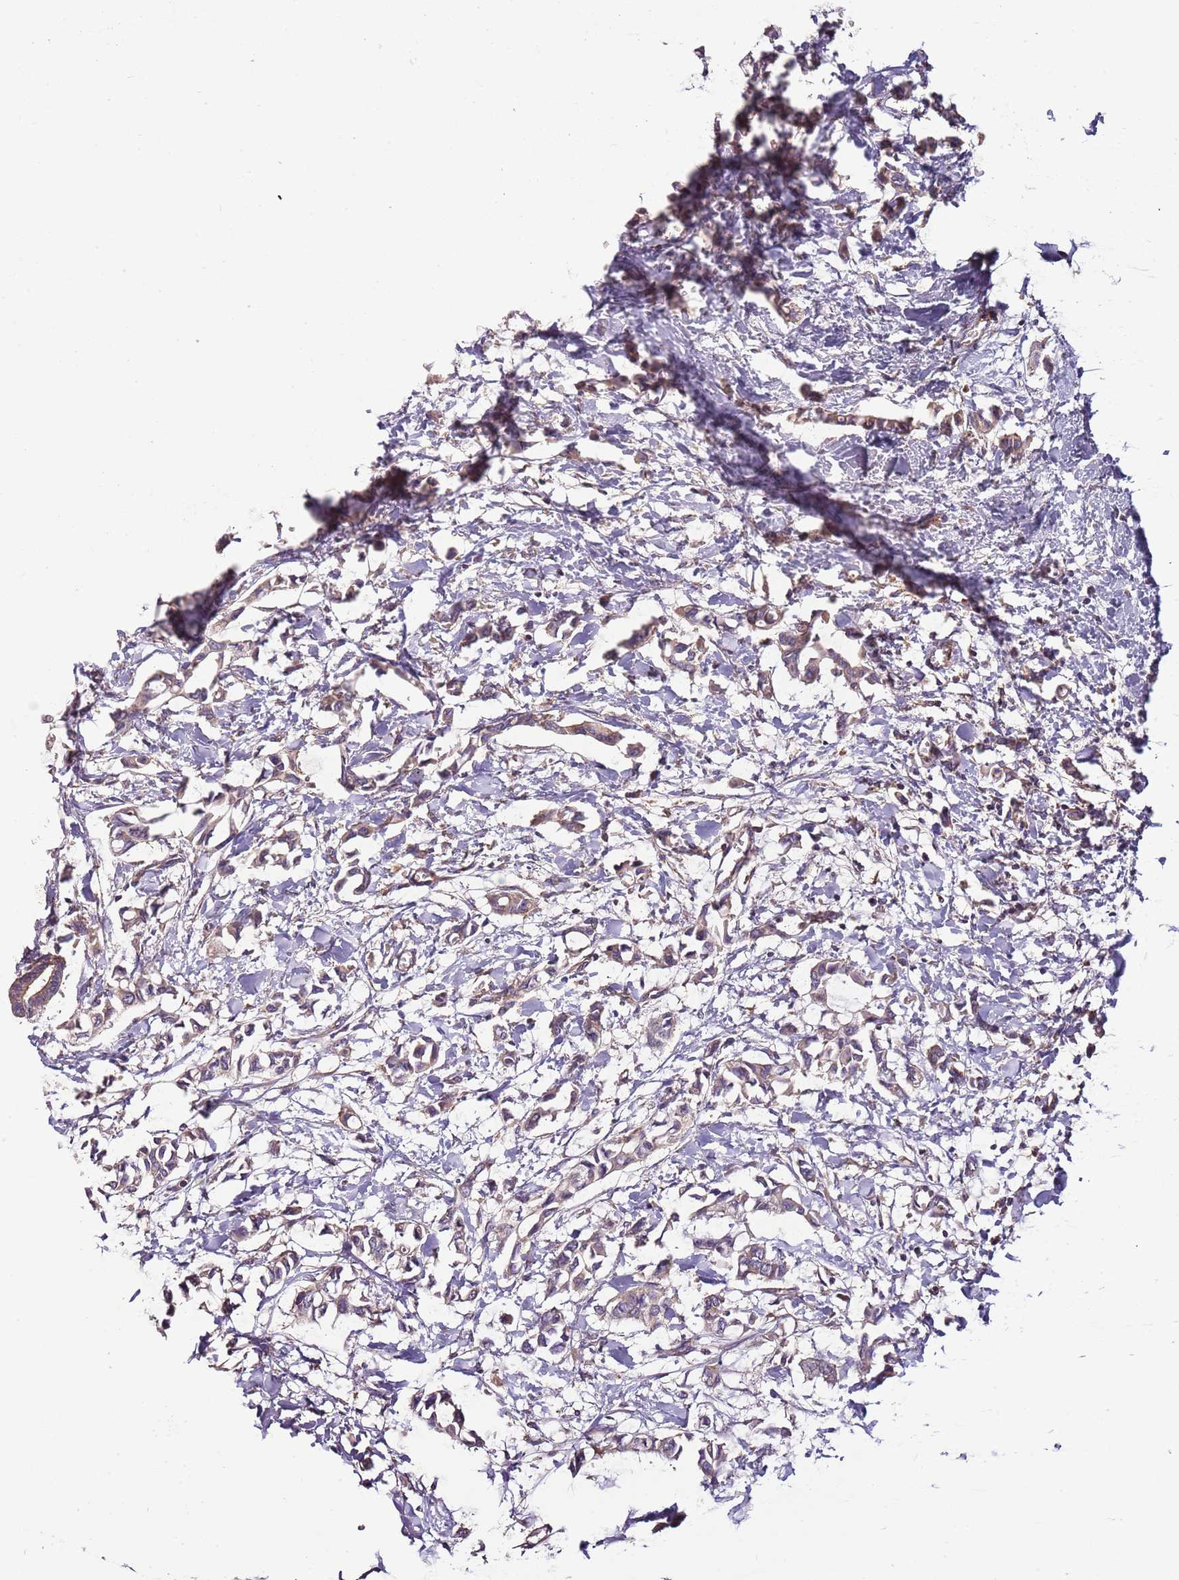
{"staining": {"intensity": "weak", "quantity": "25%-75%", "location": "cytoplasmic/membranous"}, "tissue": "breast cancer", "cell_type": "Tumor cells", "image_type": "cancer", "snomed": [{"axis": "morphology", "description": "Duct carcinoma"}, {"axis": "topography", "description": "Breast"}], "caption": "This is a micrograph of immunohistochemistry staining of breast cancer, which shows weak staining in the cytoplasmic/membranous of tumor cells.", "gene": "IGIP", "patient": {"sex": "female", "age": 41}}